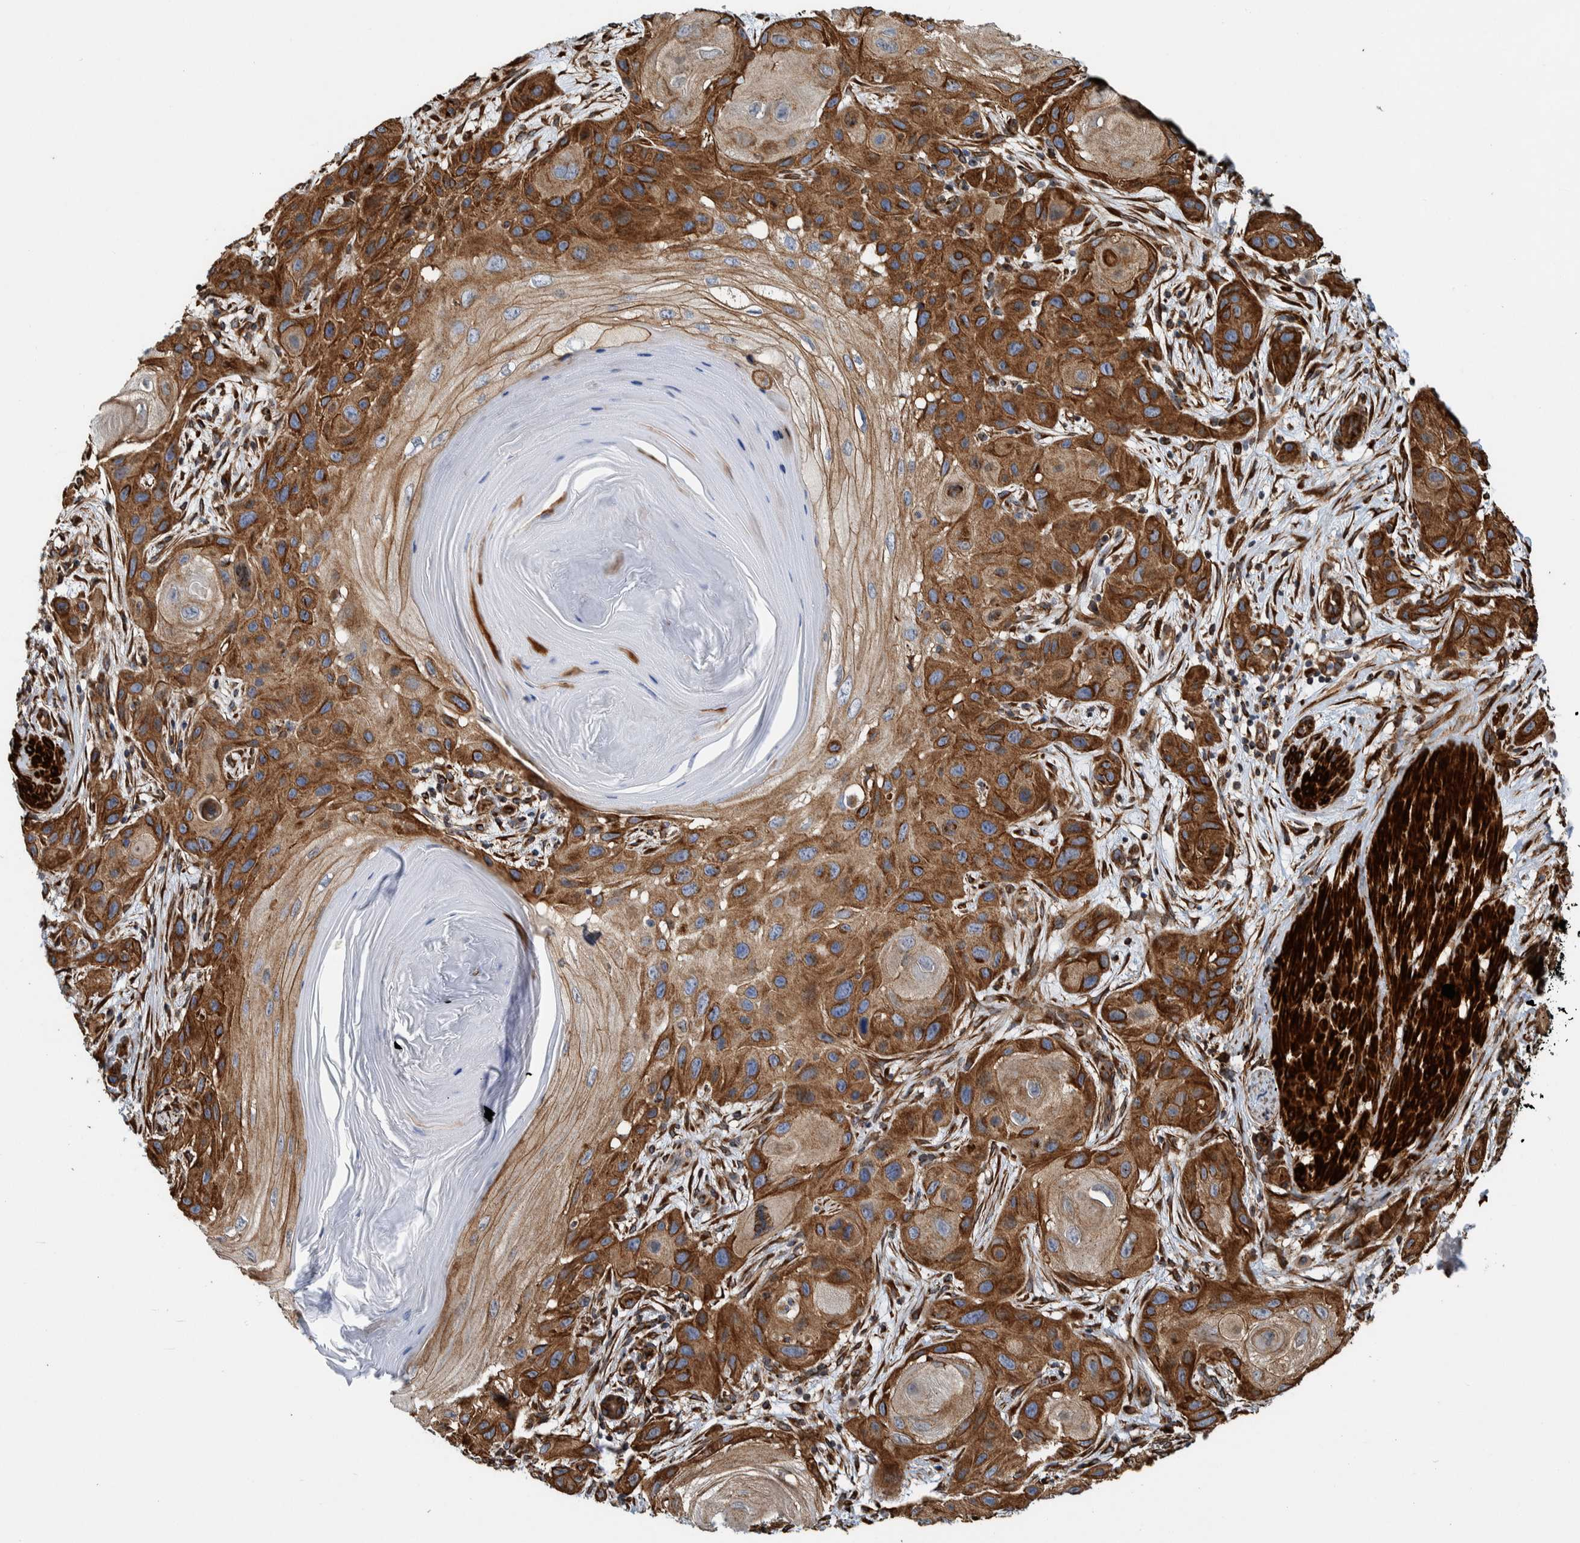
{"staining": {"intensity": "strong", "quantity": ">75%", "location": "cytoplasmic/membranous"}, "tissue": "skin cancer", "cell_type": "Tumor cells", "image_type": "cancer", "snomed": [{"axis": "morphology", "description": "Squamous cell carcinoma, NOS"}, {"axis": "topography", "description": "Skin"}], "caption": "Tumor cells exhibit strong cytoplasmic/membranous staining in approximately >75% of cells in skin cancer. Using DAB (3,3'-diaminobenzidine) (brown) and hematoxylin (blue) stains, captured at high magnification using brightfield microscopy.", "gene": "CCDC57", "patient": {"sex": "female", "age": 96}}